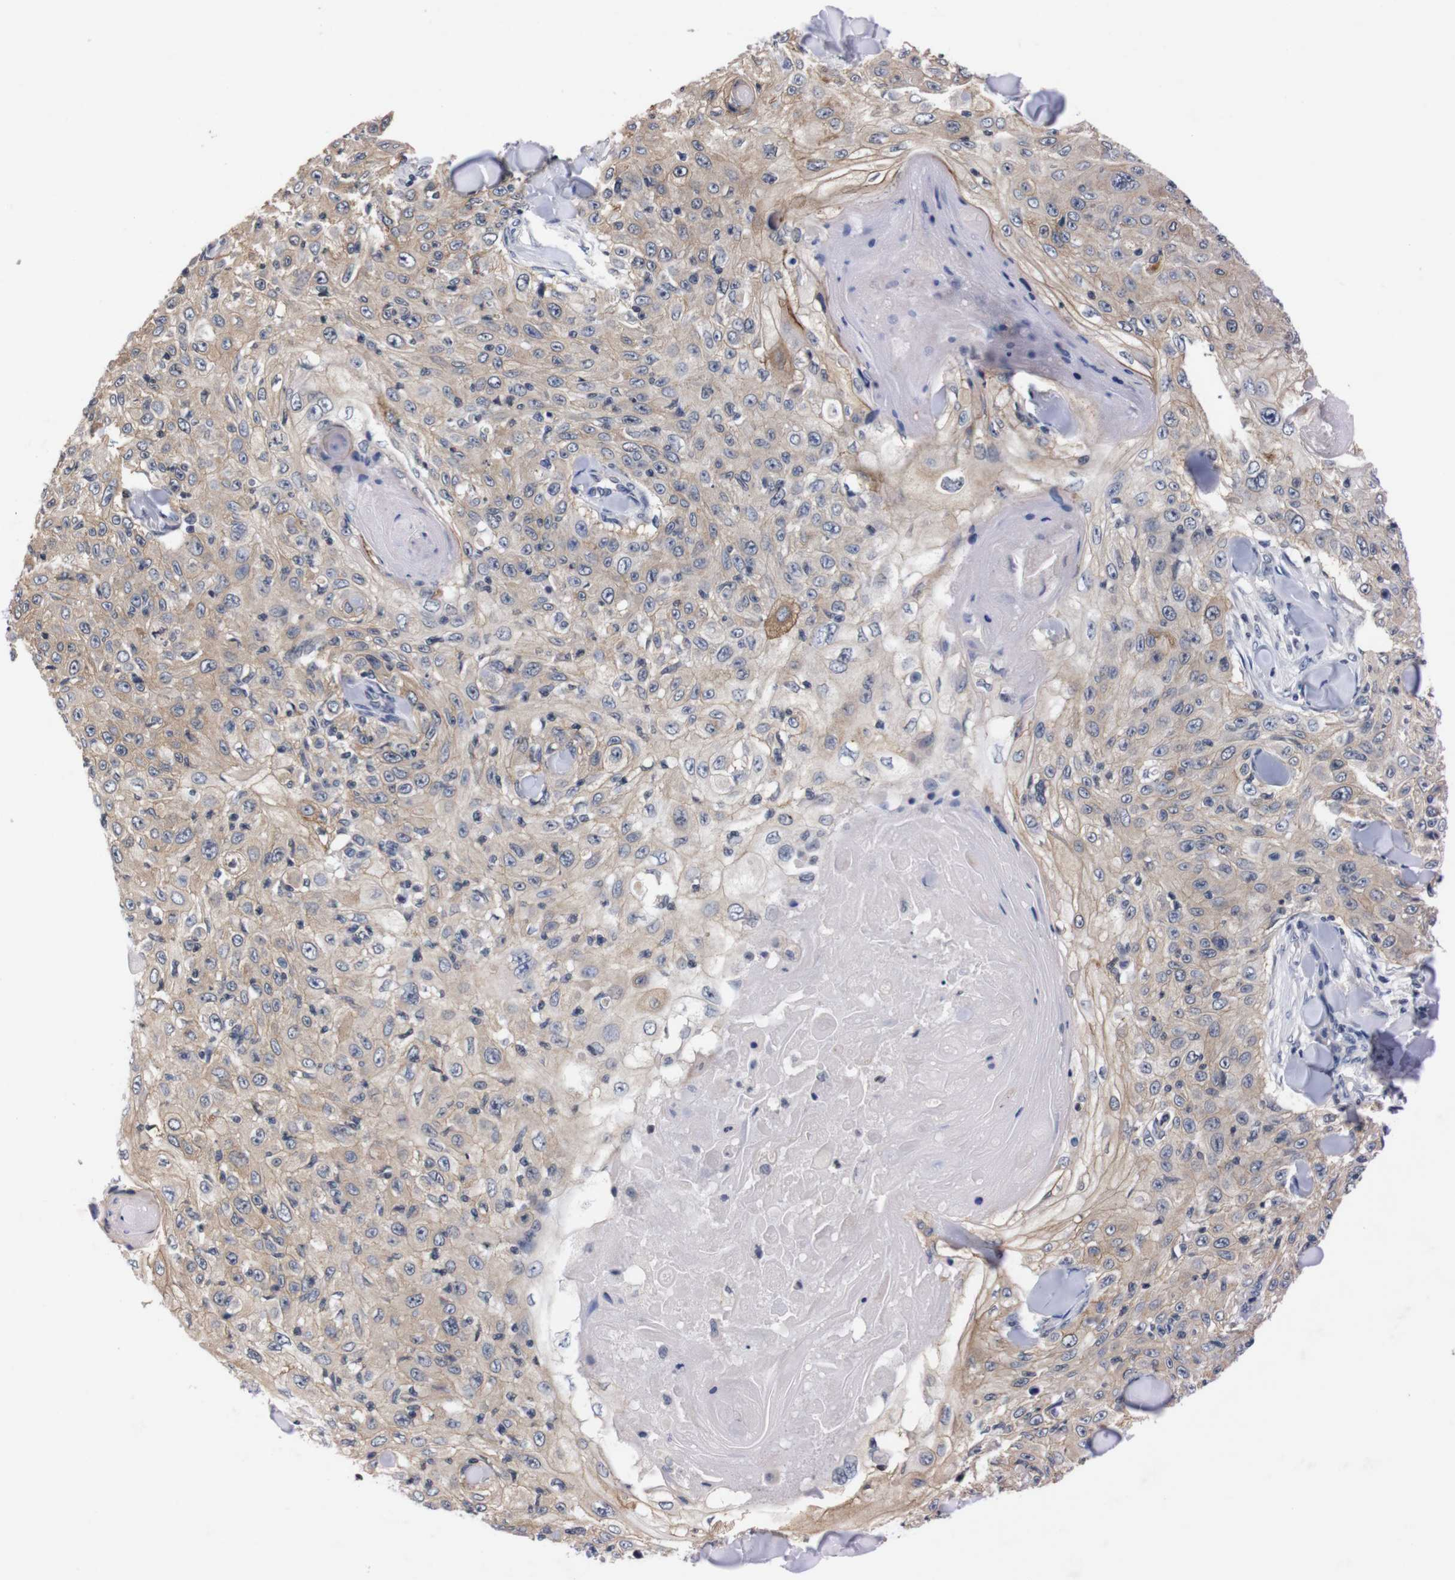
{"staining": {"intensity": "weak", "quantity": ">75%", "location": "cytoplasmic/membranous"}, "tissue": "skin cancer", "cell_type": "Tumor cells", "image_type": "cancer", "snomed": [{"axis": "morphology", "description": "Squamous cell carcinoma, NOS"}, {"axis": "topography", "description": "Skin"}], "caption": "IHC image of neoplastic tissue: squamous cell carcinoma (skin) stained using immunohistochemistry (IHC) exhibits low levels of weak protein expression localized specifically in the cytoplasmic/membranous of tumor cells, appearing as a cytoplasmic/membranous brown color.", "gene": "TNFRSF21", "patient": {"sex": "male", "age": 86}}